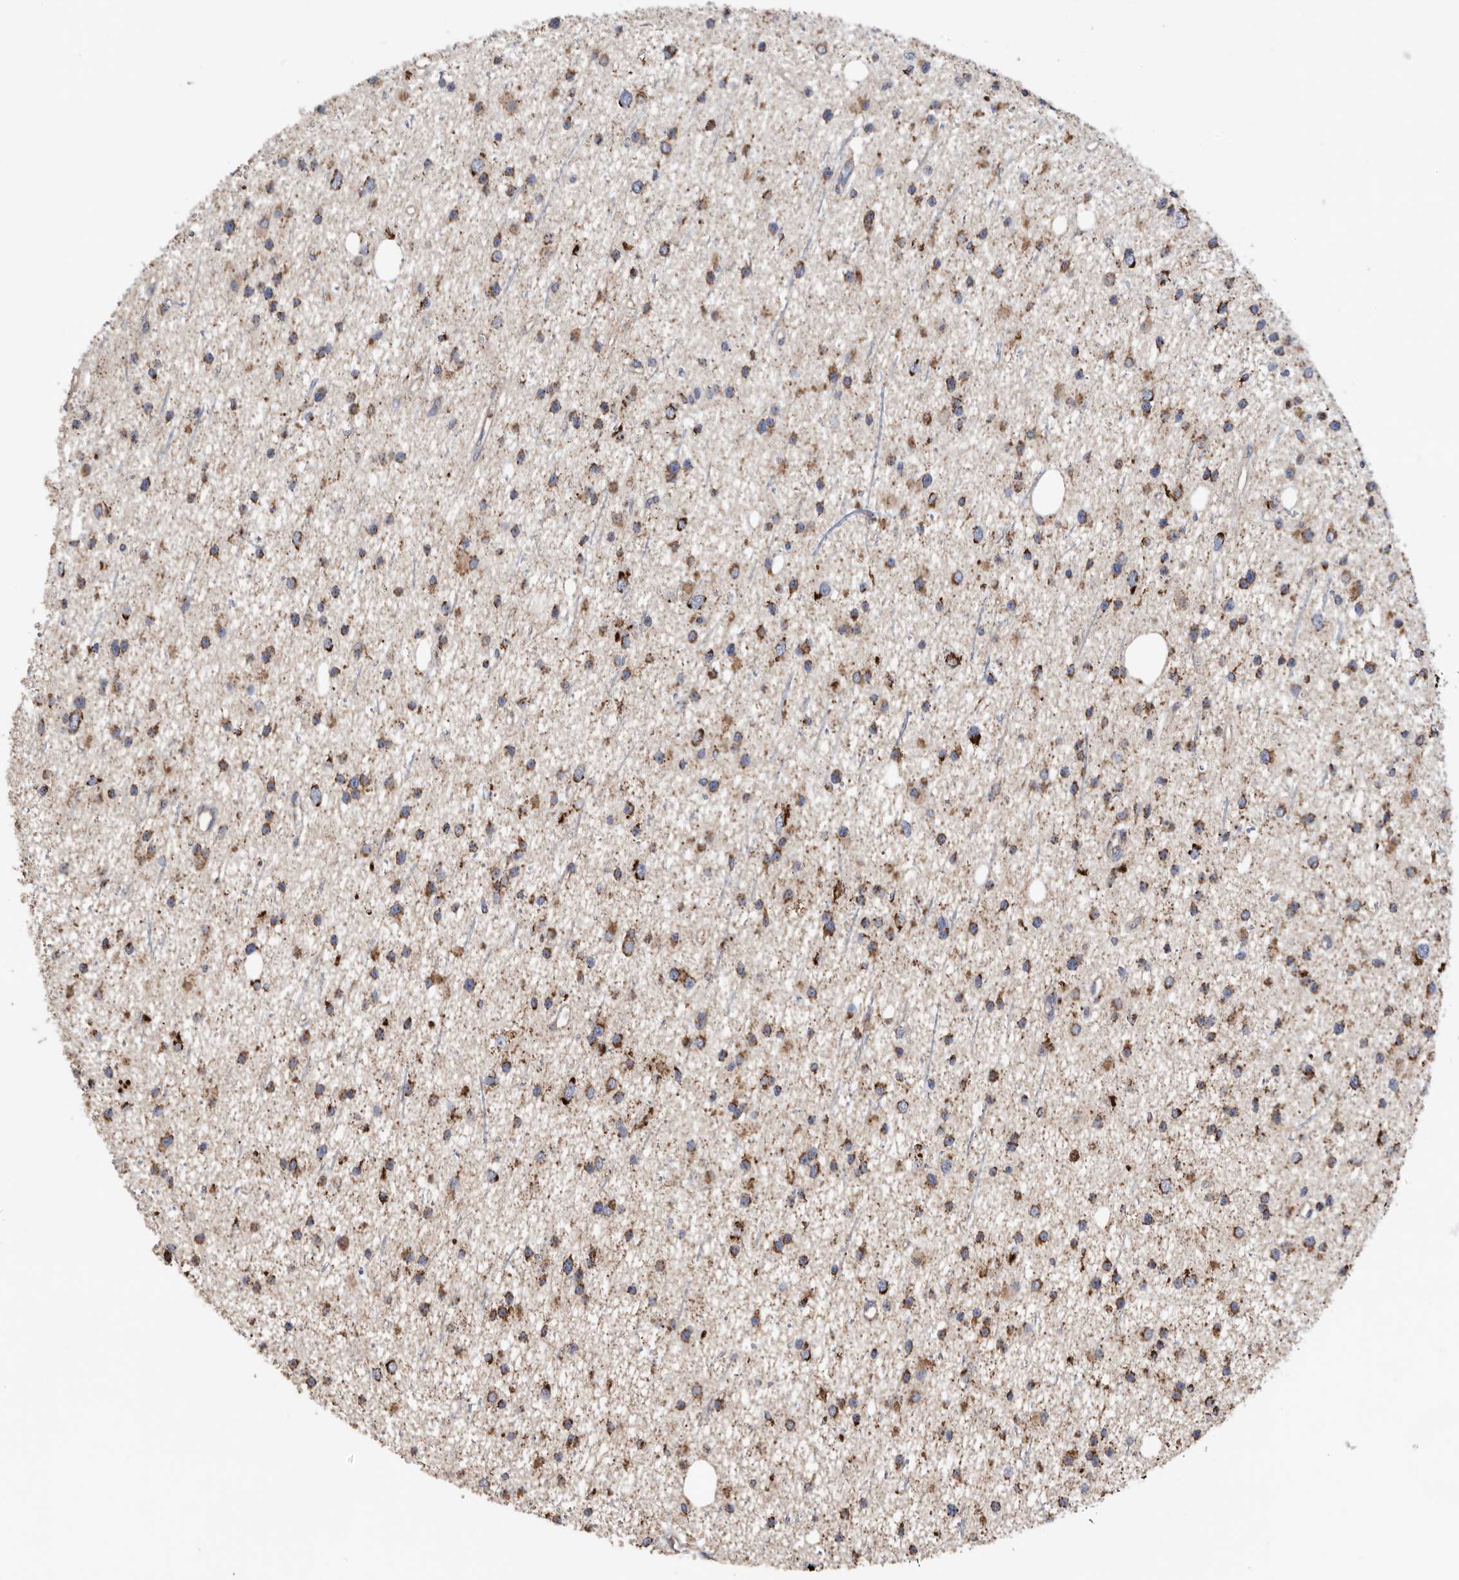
{"staining": {"intensity": "strong", "quantity": "25%-75%", "location": "cytoplasmic/membranous"}, "tissue": "glioma", "cell_type": "Tumor cells", "image_type": "cancer", "snomed": [{"axis": "morphology", "description": "Glioma, malignant, Low grade"}, {"axis": "topography", "description": "Cerebral cortex"}], "caption": "A brown stain highlights strong cytoplasmic/membranous expression of a protein in human malignant glioma (low-grade) tumor cells. Using DAB (3,3'-diaminobenzidine) (brown) and hematoxylin (blue) stains, captured at high magnification using brightfield microscopy.", "gene": "WFDC1", "patient": {"sex": "female", "age": 39}}